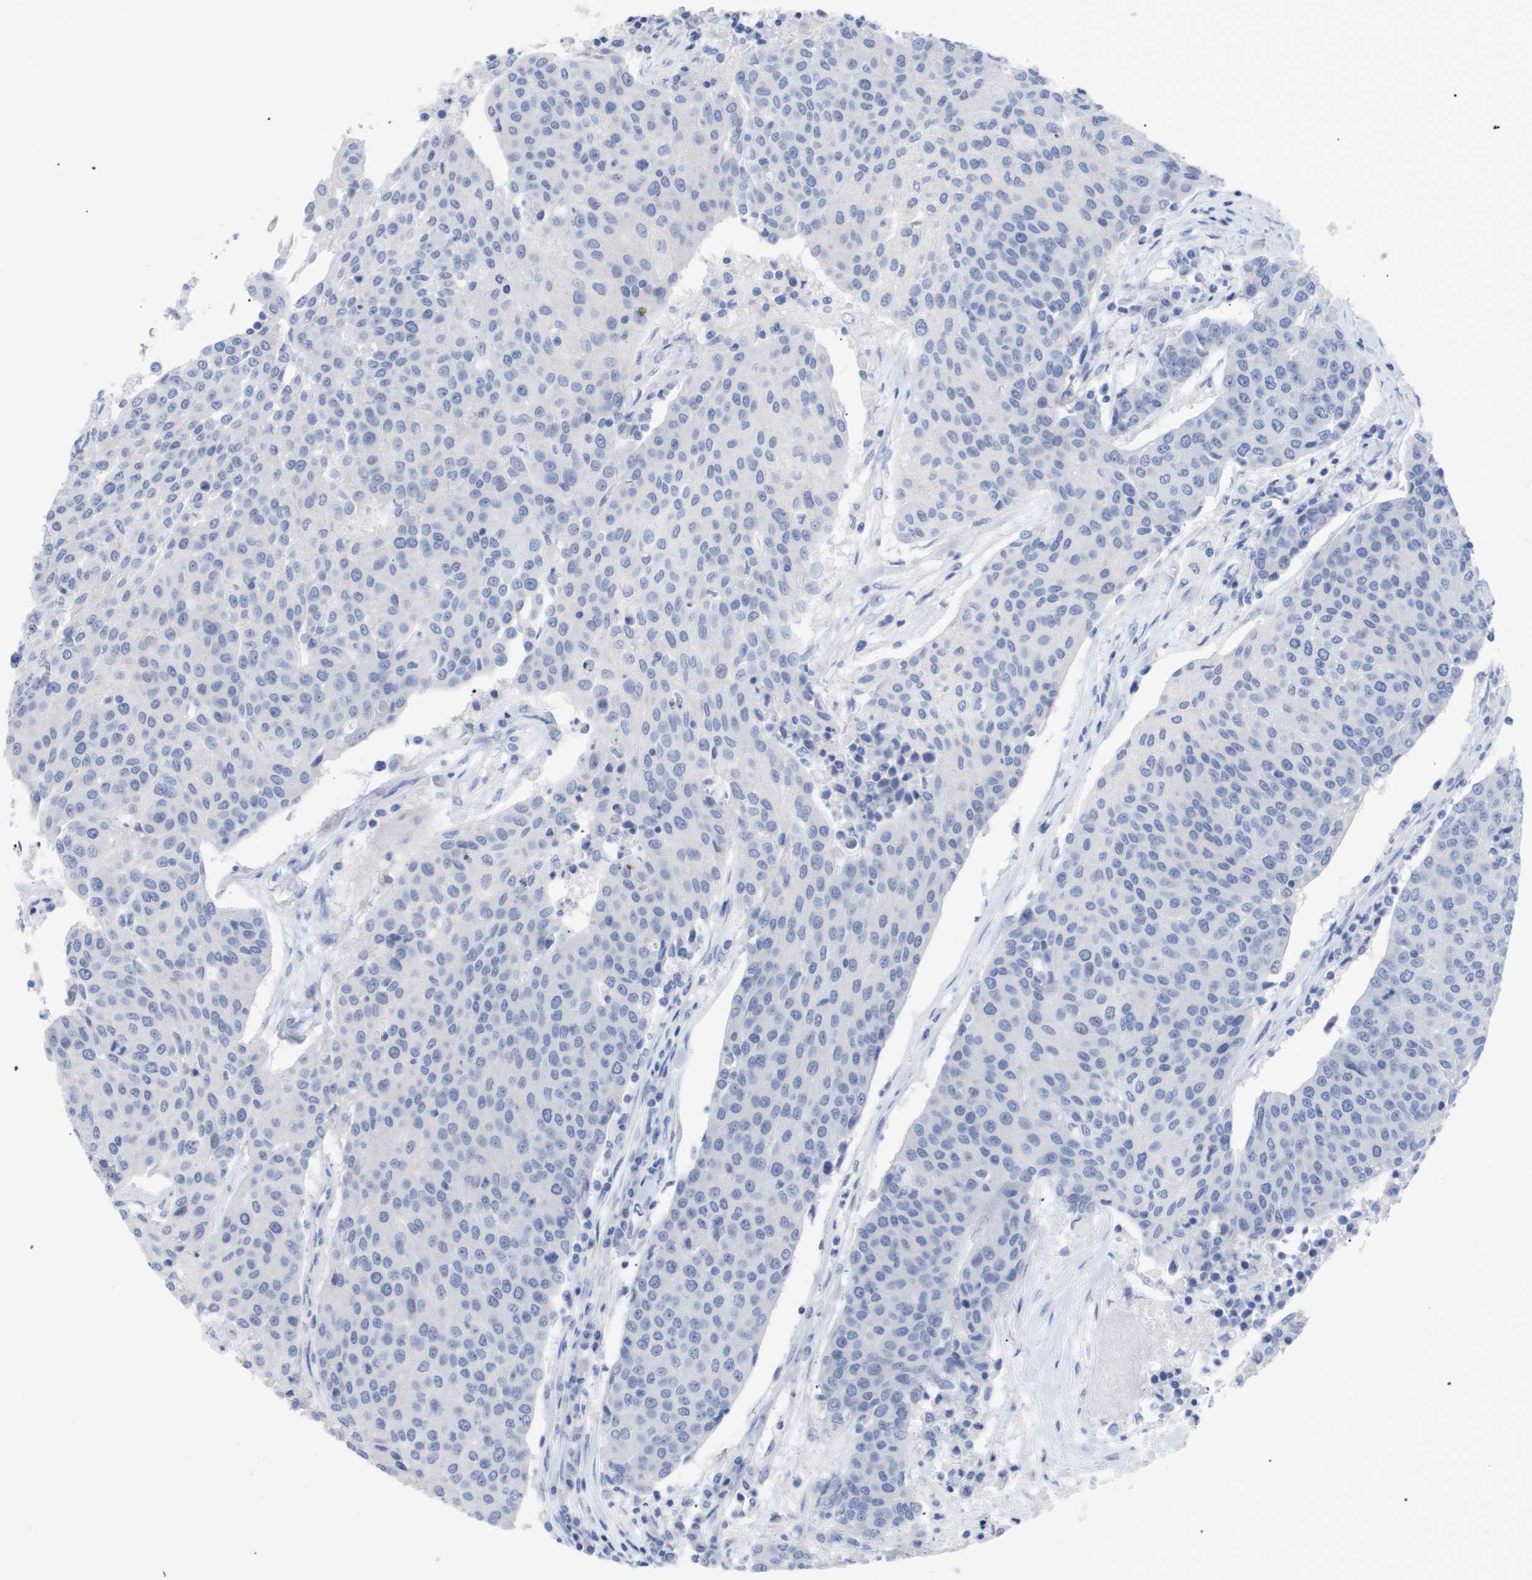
{"staining": {"intensity": "negative", "quantity": "none", "location": "none"}, "tissue": "urothelial cancer", "cell_type": "Tumor cells", "image_type": "cancer", "snomed": [{"axis": "morphology", "description": "Urothelial carcinoma, High grade"}, {"axis": "topography", "description": "Urinary bladder"}], "caption": "Protein analysis of urothelial cancer reveals no significant staining in tumor cells.", "gene": "CAV3", "patient": {"sex": "female", "age": 85}}